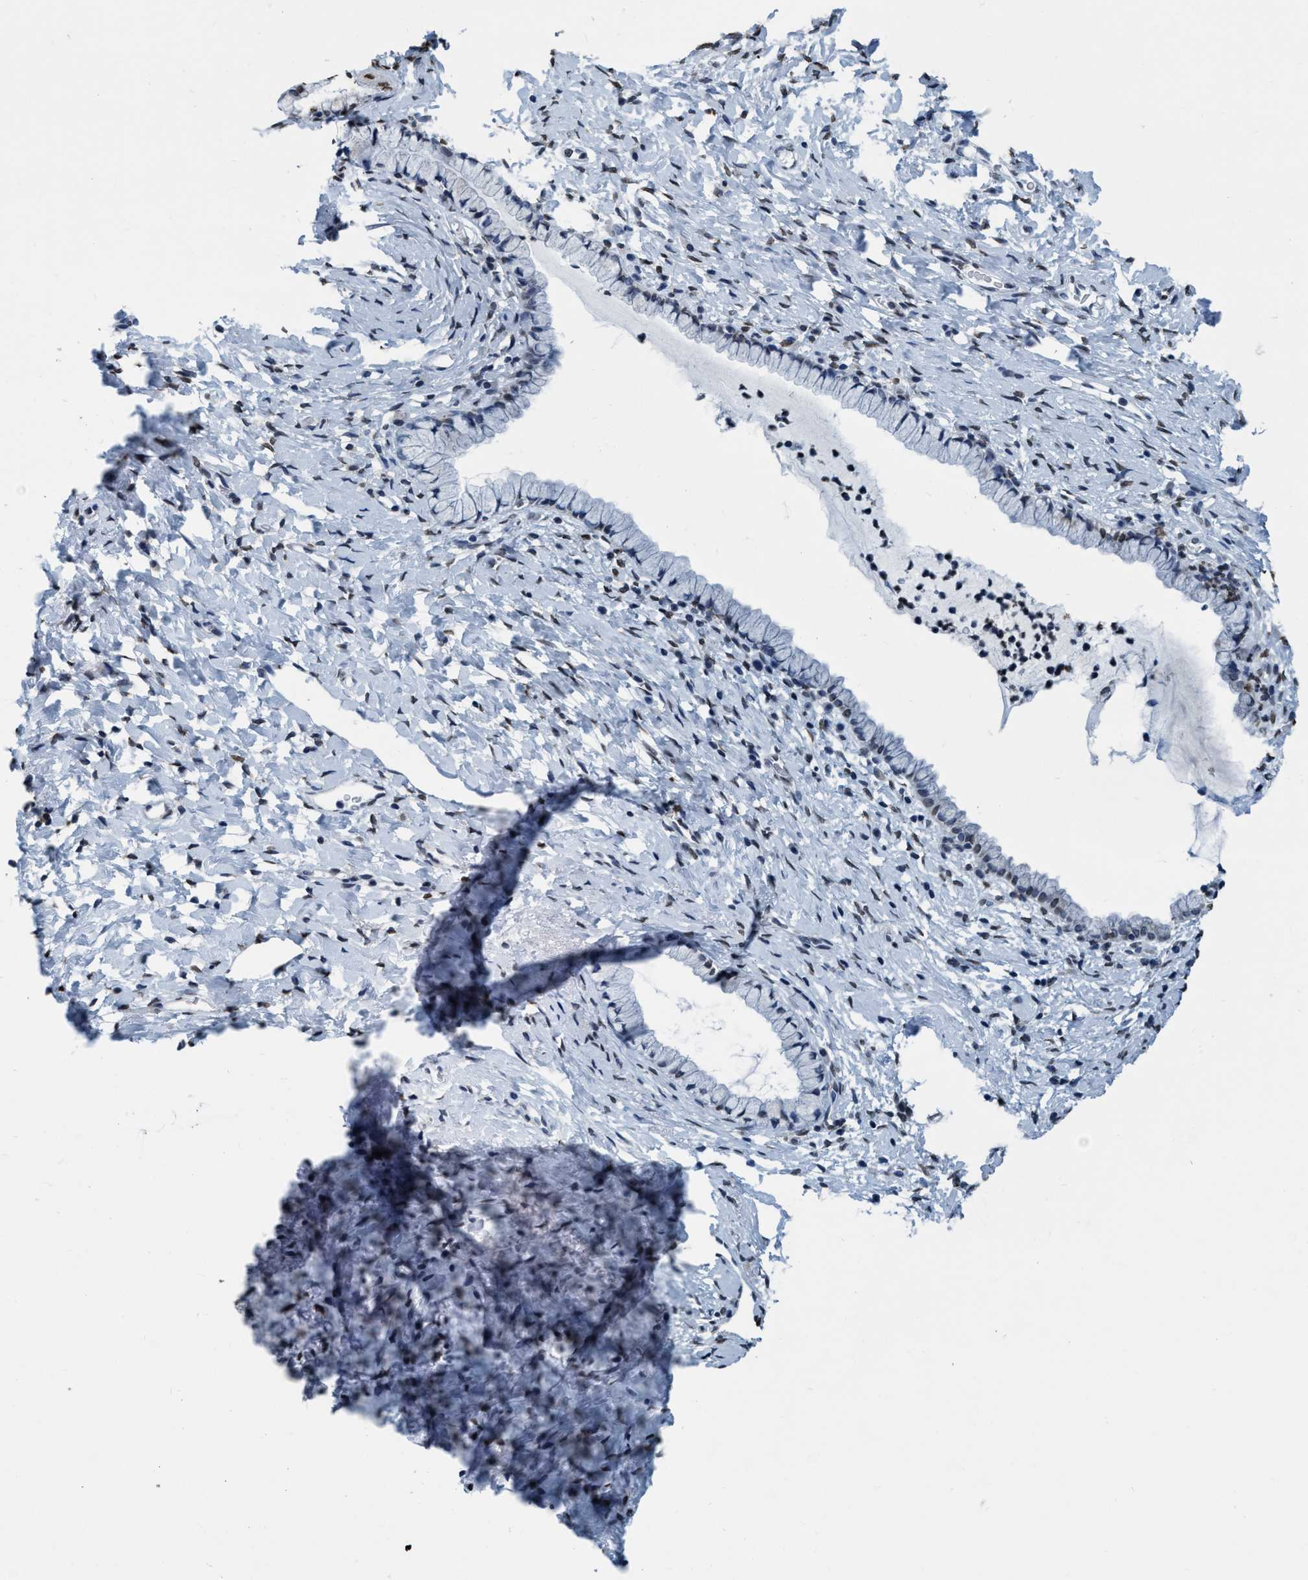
{"staining": {"intensity": "negative", "quantity": "none", "location": "none"}, "tissue": "cervix", "cell_type": "Glandular cells", "image_type": "normal", "snomed": [{"axis": "morphology", "description": "Normal tissue, NOS"}, {"axis": "topography", "description": "Cervix"}], "caption": "IHC of normal cervix demonstrates no positivity in glandular cells.", "gene": "CCNE2", "patient": {"sex": "female", "age": 72}}